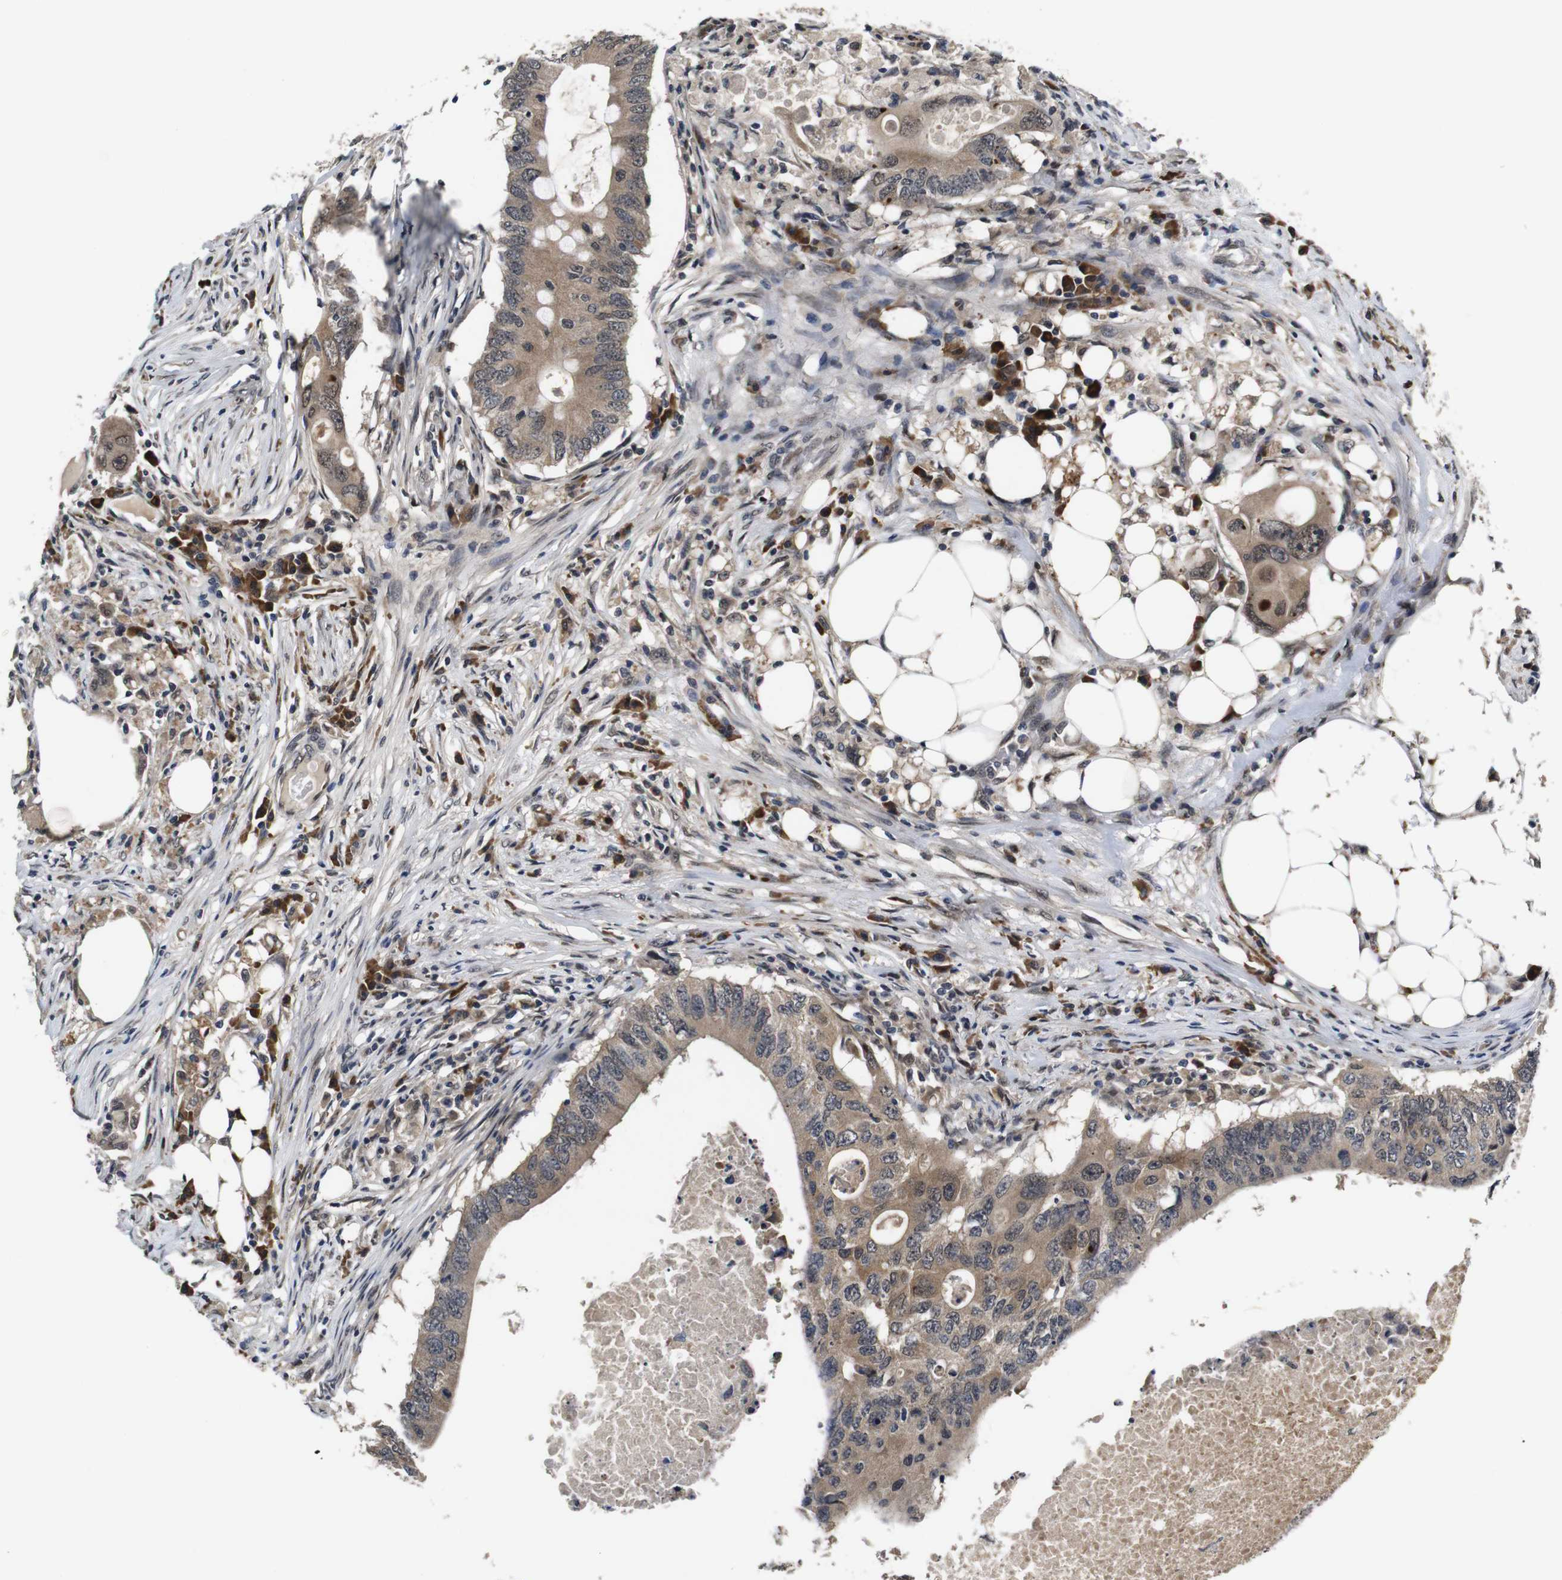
{"staining": {"intensity": "moderate", "quantity": ">75%", "location": "cytoplasmic/membranous"}, "tissue": "colorectal cancer", "cell_type": "Tumor cells", "image_type": "cancer", "snomed": [{"axis": "morphology", "description": "Adenocarcinoma, NOS"}, {"axis": "topography", "description": "Colon"}], "caption": "Colorectal cancer (adenocarcinoma) stained with DAB IHC reveals medium levels of moderate cytoplasmic/membranous staining in about >75% of tumor cells. Using DAB (brown) and hematoxylin (blue) stains, captured at high magnification using brightfield microscopy.", "gene": "ZBTB46", "patient": {"sex": "male", "age": 71}}